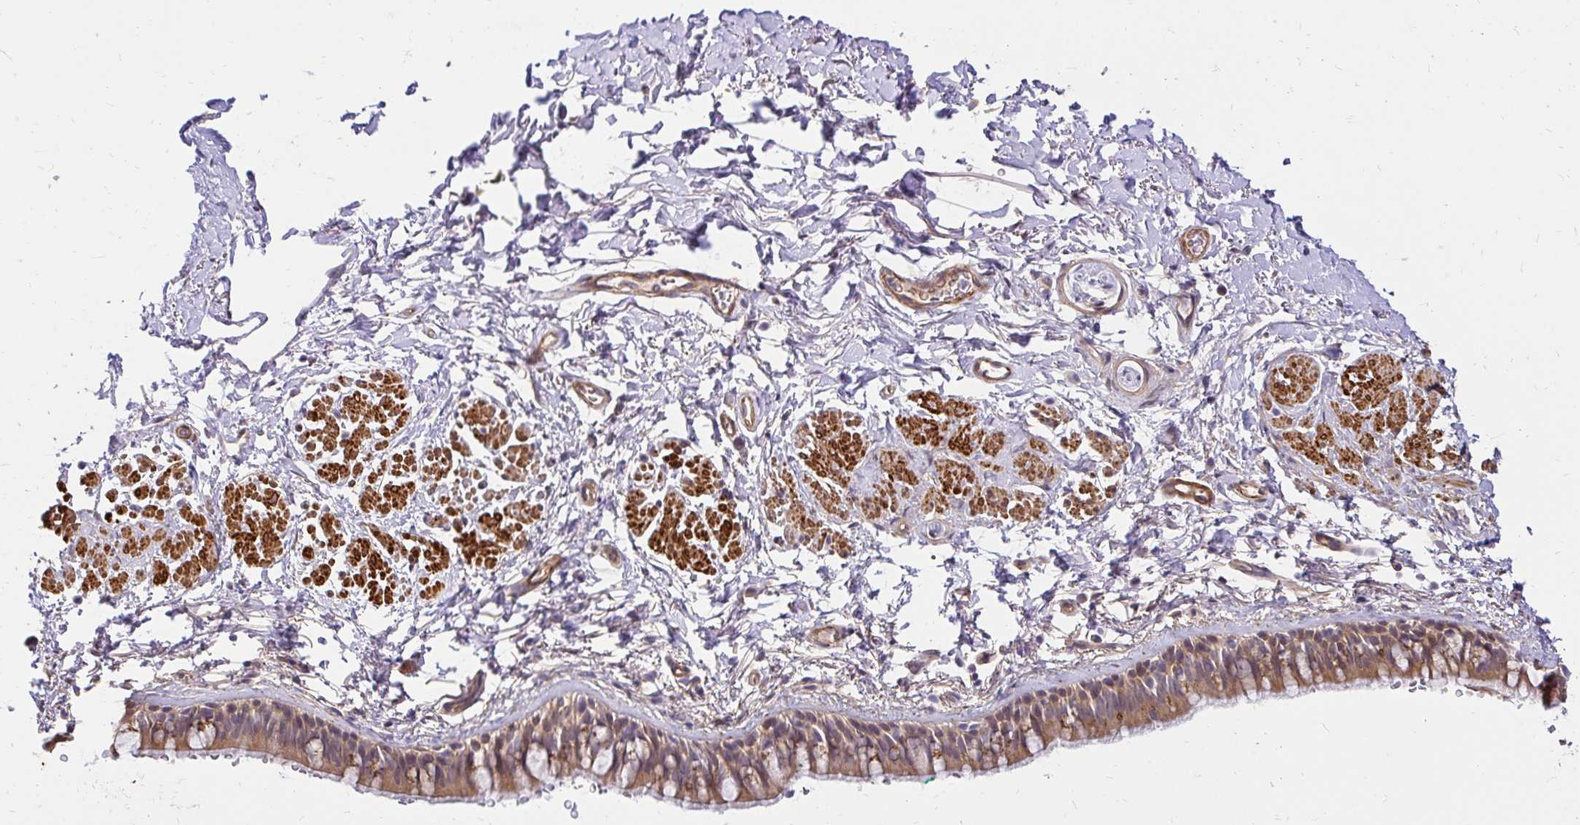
{"staining": {"intensity": "moderate", "quantity": ">75%", "location": "cytoplasmic/membranous"}, "tissue": "bronchus", "cell_type": "Respiratory epithelial cells", "image_type": "normal", "snomed": [{"axis": "morphology", "description": "Normal tissue, NOS"}, {"axis": "topography", "description": "Lymph node"}, {"axis": "topography", "description": "Cartilage tissue"}, {"axis": "topography", "description": "Bronchus"}], "caption": "Immunohistochemical staining of benign human bronchus reveals medium levels of moderate cytoplasmic/membranous positivity in approximately >75% of respiratory epithelial cells. (DAB (3,3'-diaminobenzidine) IHC with brightfield microscopy, high magnification).", "gene": "YAP1", "patient": {"sex": "female", "age": 70}}